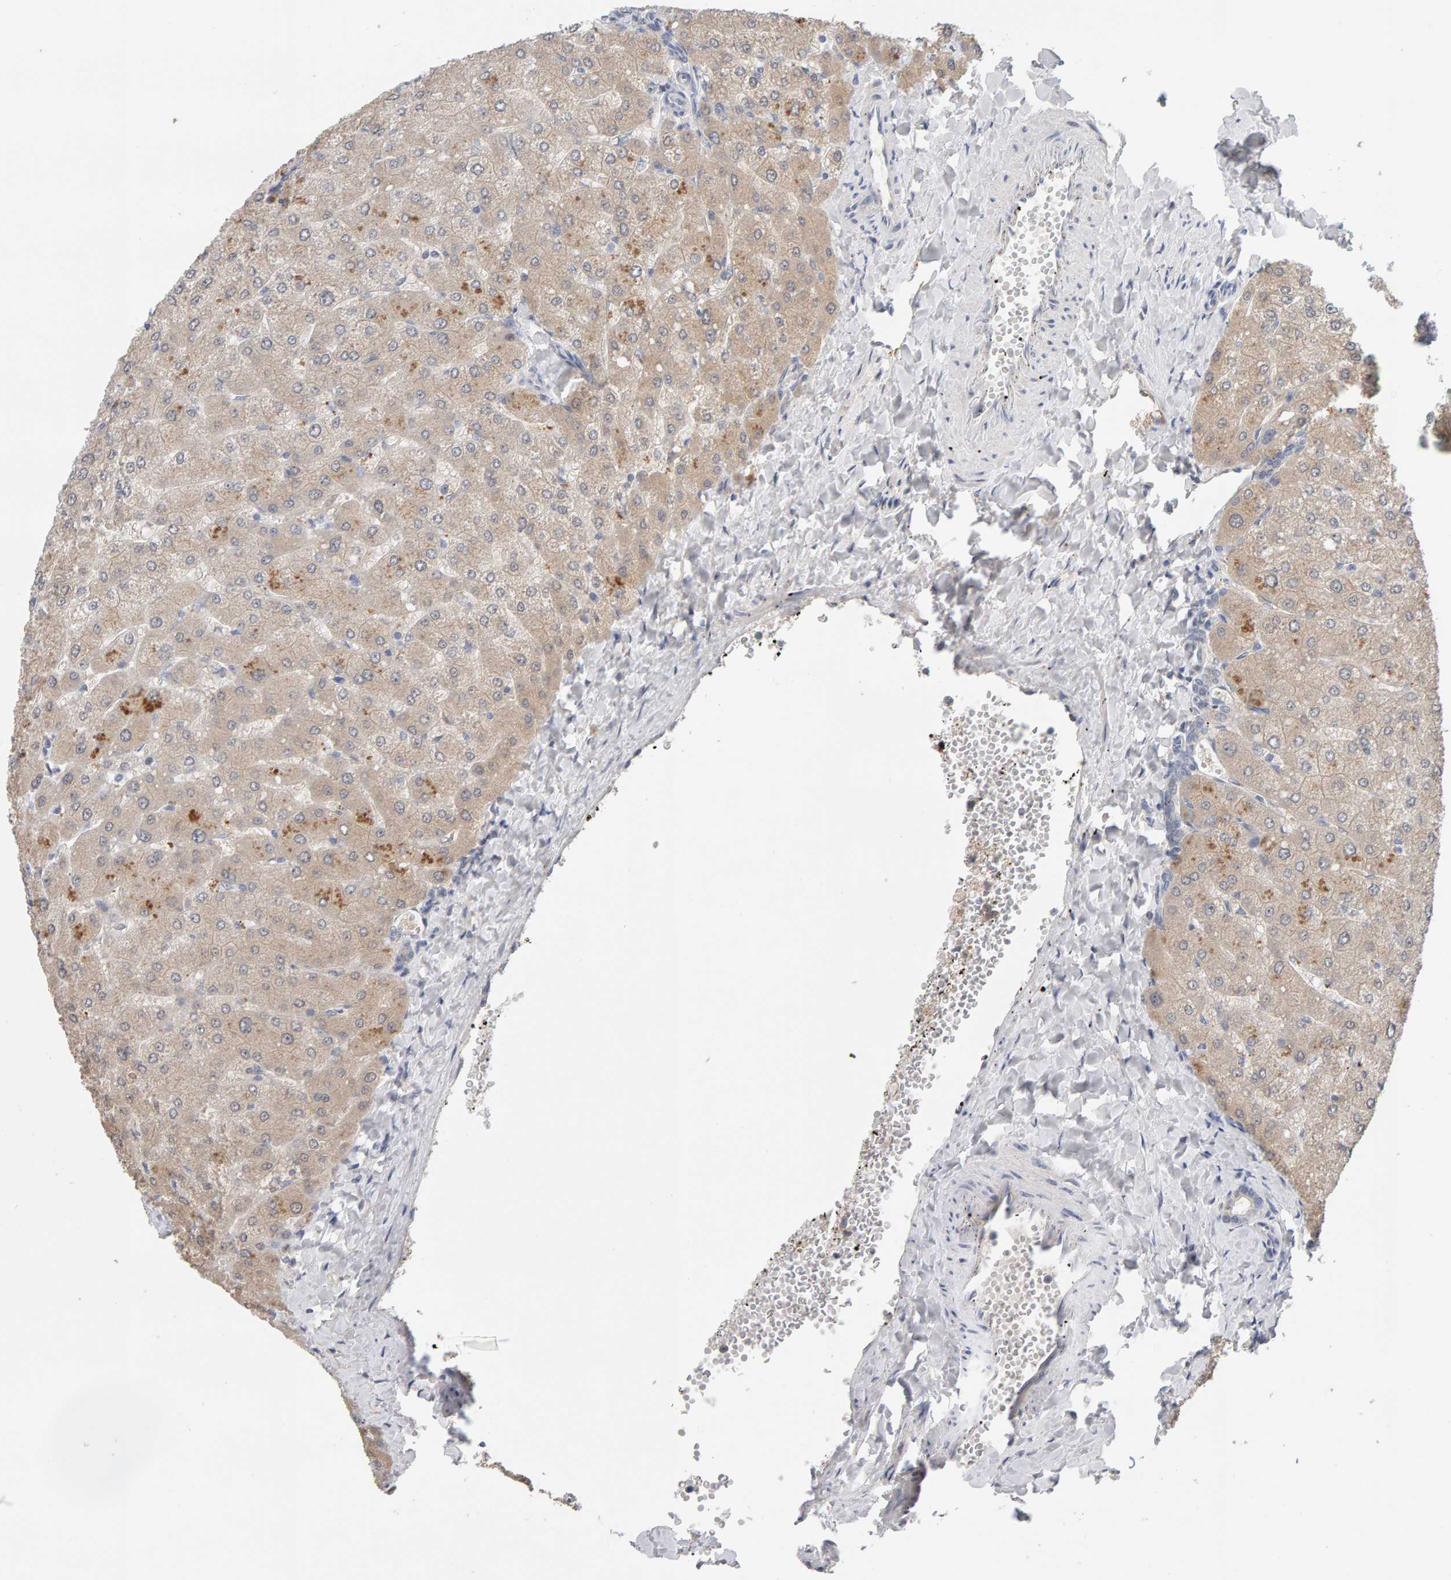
{"staining": {"intensity": "negative", "quantity": "none", "location": "none"}, "tissue": "liver", "cell_type": "Cholangiocytes", "image_type": "normal", "snomed": [{"axis": "morphology", "description": "Normal tissue, NOS"}, {"axis": "topography", "description": "Liver"}], "caption": "Immunohistochemistry photomicrograph of benign liver: liver stained with DAB (3,3'-diaminobenzidine) displays no significant protein positivity in cholangiocytes.", "gene": "GFUS", "patient": {"sex": "male", "age": 55}}